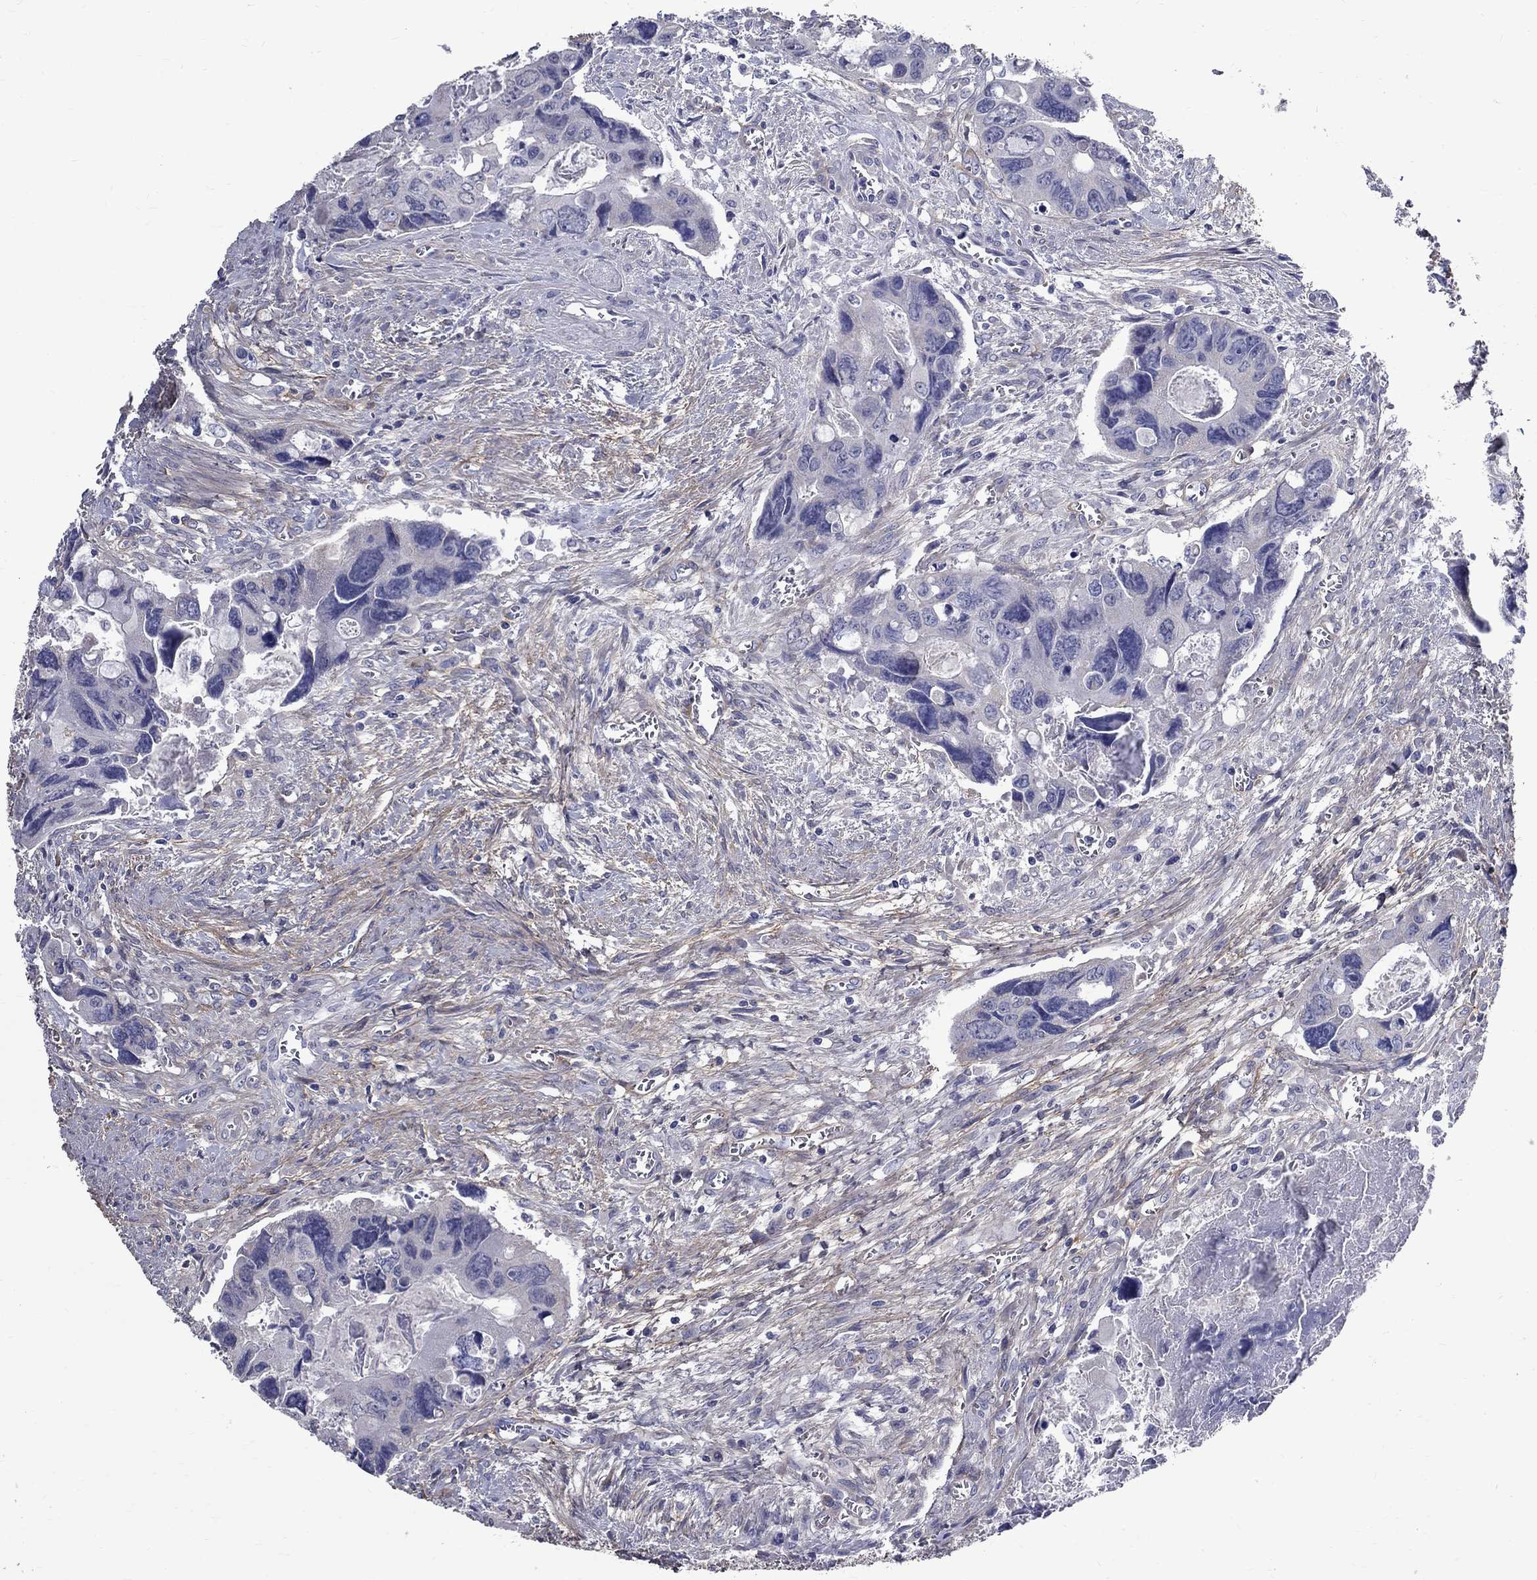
{"staining": {"intensity": "negative", "quantity": "none", "location": "none"}, "tissue": "colorectal cancer", "cell_type": "Tumor cells", "image_type": "cancer", "snomed": [{"axis": "morphology", "description": "Adenocarcinoma, NOS"}, {"axis": "topography", "description": "Rectum"}], "caption": "Colorectal adenocarcinoma was stained to show a protein in brown. There is no significant staining in tumor cells.", "gene": "ANXA10", "patient": {"sex": "male", "age": 62}}